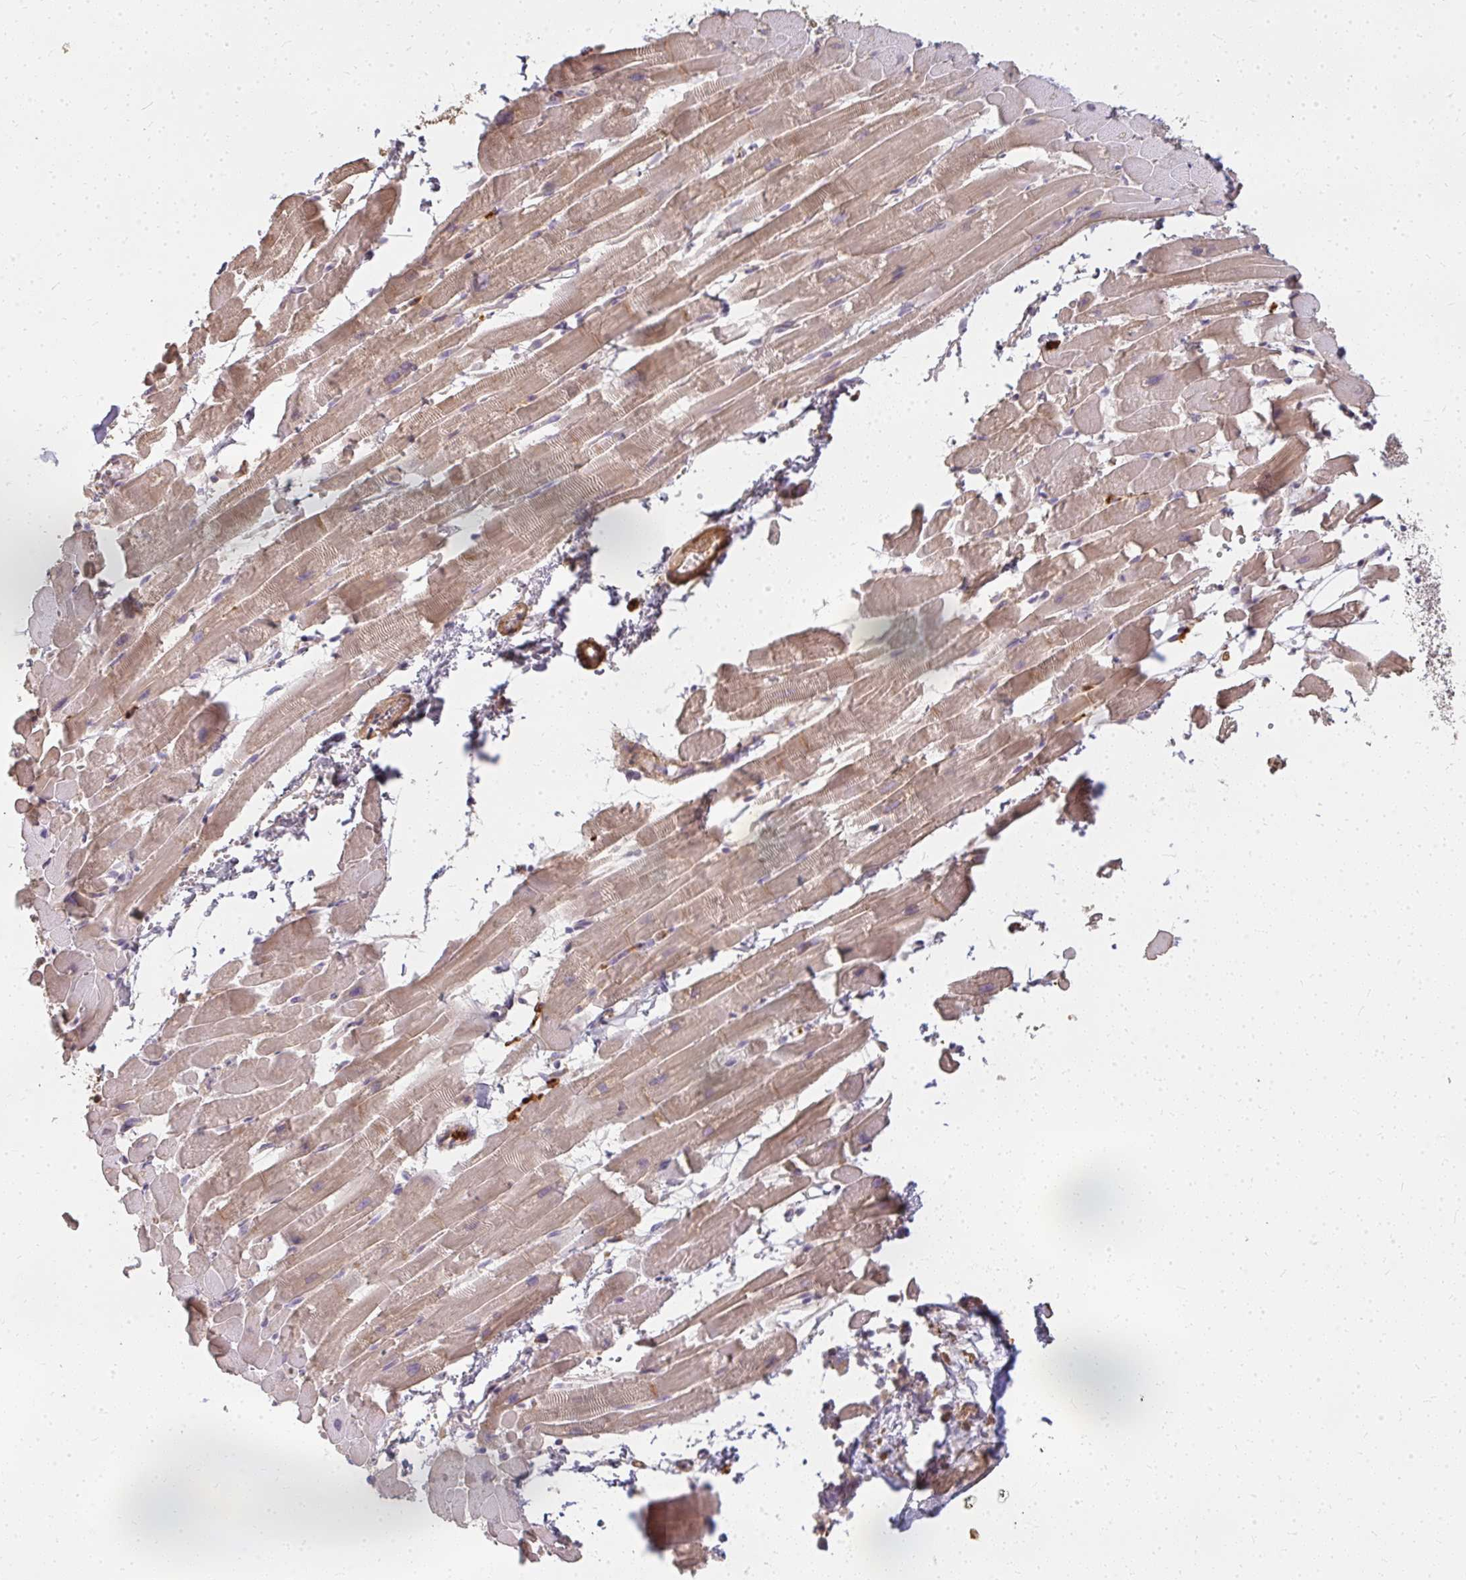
{"staining": {"intensity": "moderate", "quantity": ">75%", "location": "cytoplasmic/membranous"}, "tissue": "heart muscle", "cell_type": "Cardiomyocytes", "image_type": "normal", "snomed": [{"axis": "morphology", "description": "Normal tissue, NOS"}, {"axis": "topography", "description": "Heart"}], "caption": "Protein expression analysis of benign heart muscle reveals moderate cytoplasmic/membranous positivity in approximately >75% of cardiomyocytes.", "gene": "CNTRL", "patient": {"sex": "male", "age": 37}}